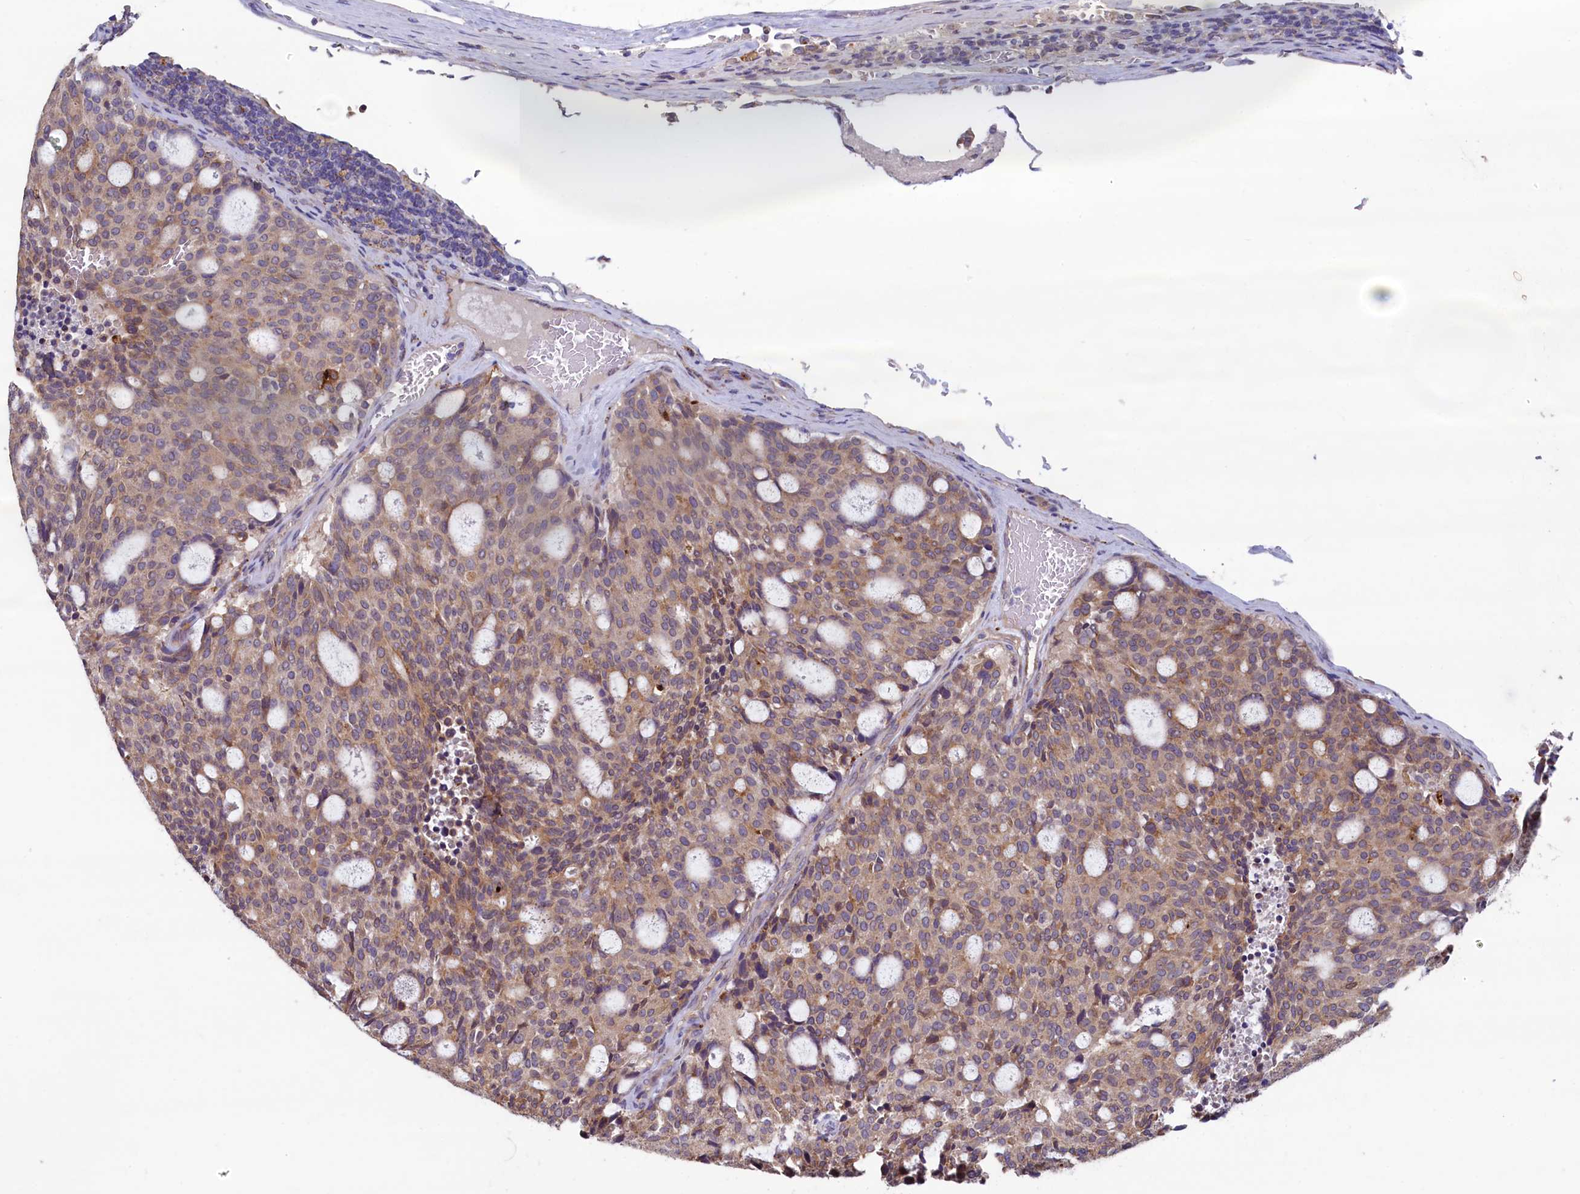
{"staining": {"intensity": "moderate", "quantity": "<25%", "location": "cytoplasmic/membranous"}, "tissue": "carcinoid", "cell_type": "Tumor cells", "image_type": "cancer", "snomed": [{"axis": "morphology", "description": "Carcinoid, malignant, NOS"}, {"axis": "topography", "description": "Pancreas"}], "caption": "IHC of human carcinoid shows low levels of moderate cytoplasmic/membranous positivity in about <25% of tumor cells.", "gene": "SPATA2L", "patient": {"sex": "female", "age": 54}}